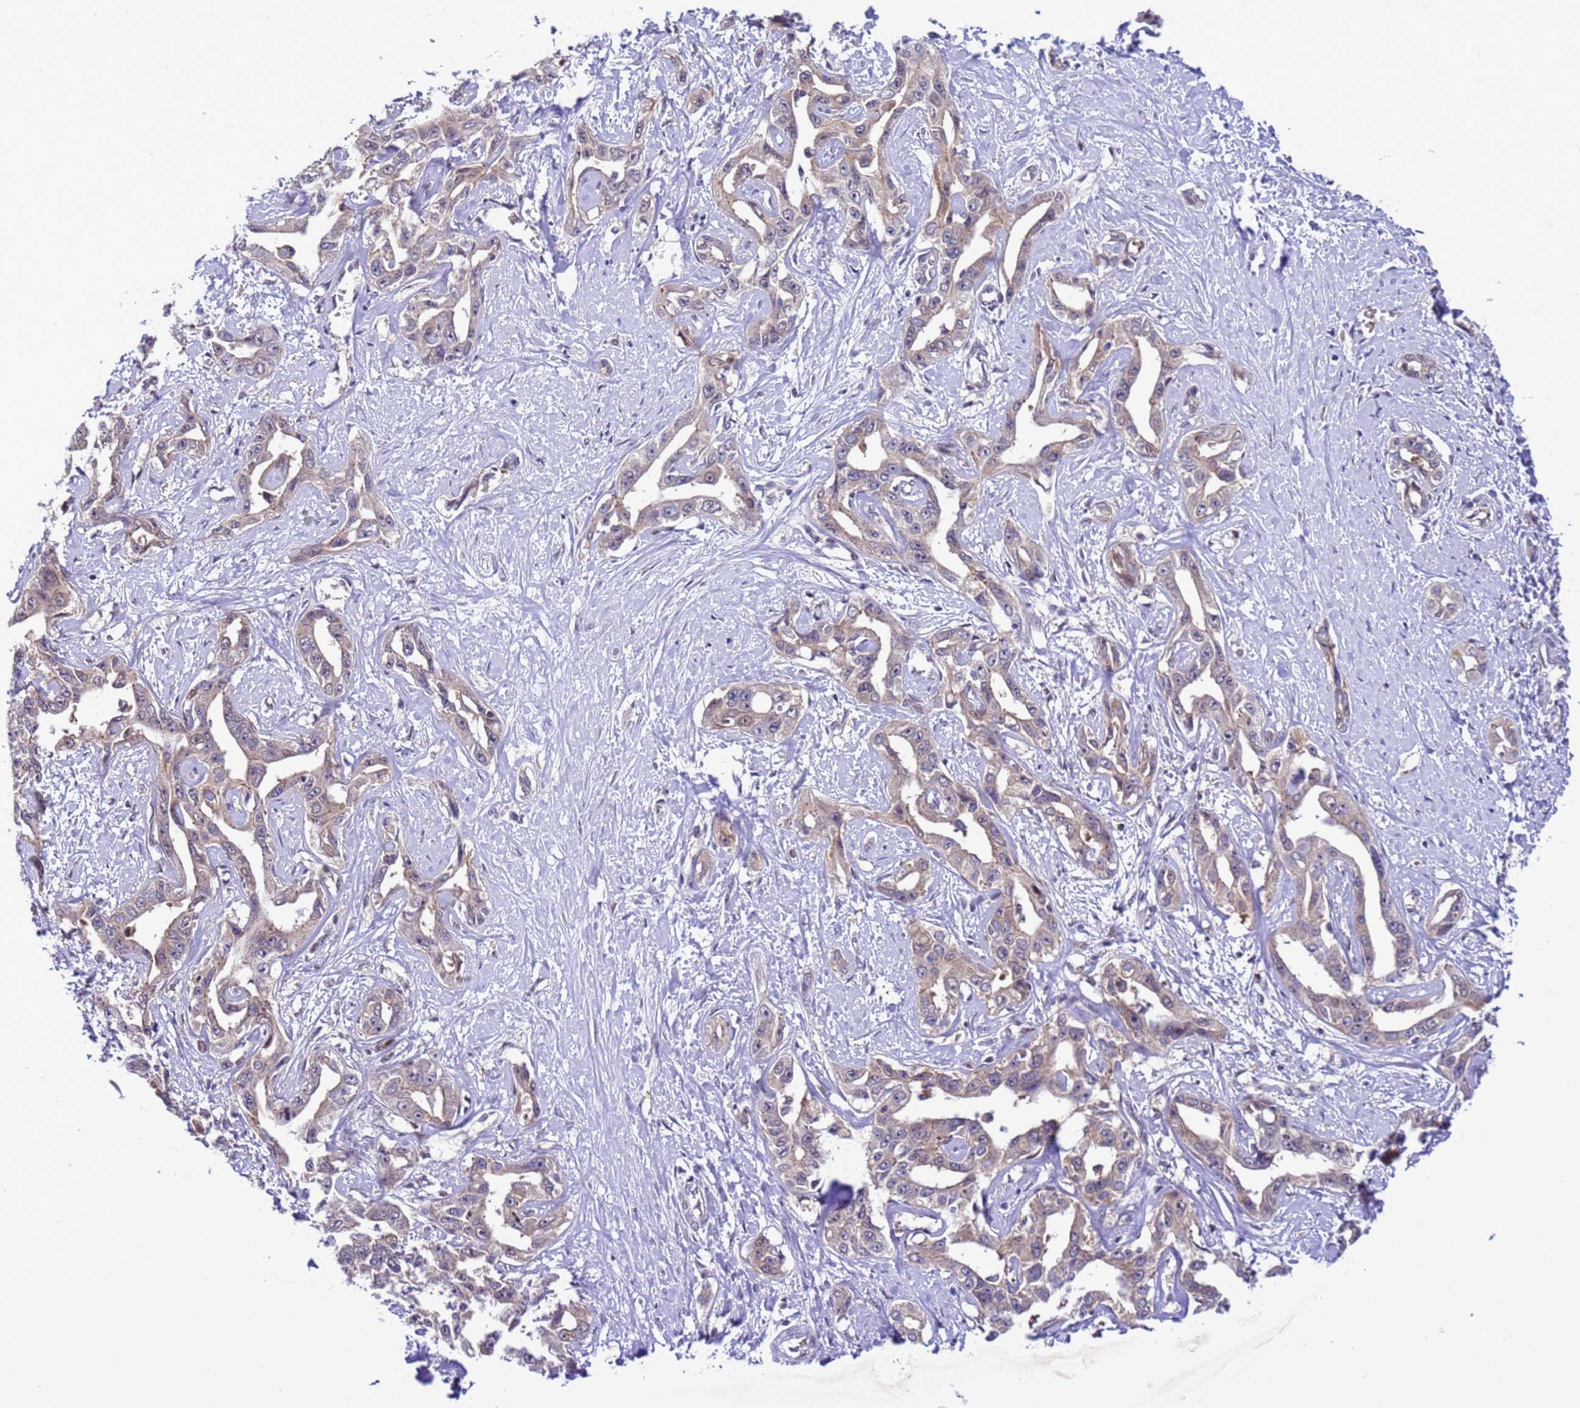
{"staining": {"intensity": "weak", "quantity": "25%-75%", "location": "cytoplasmic/membranous"}, "tissue": "liver cancer", "cell_type": "Tumor cells", "image_type": "cancer", "snomed": [{"axis": "morphology", "description": "Cholangiocarcinoma"}, {"axis": "topography", "description": "Liver"}], "caption": "About 25%-75% of tumor cells in human liver cholangiocarcinoma demonstrate weak cytoplasmic/membranous protein staining as visualized by brown immunohistochemical staining.", "gene": "RASD1", "patient": {"sex": "male", "age": 59}}